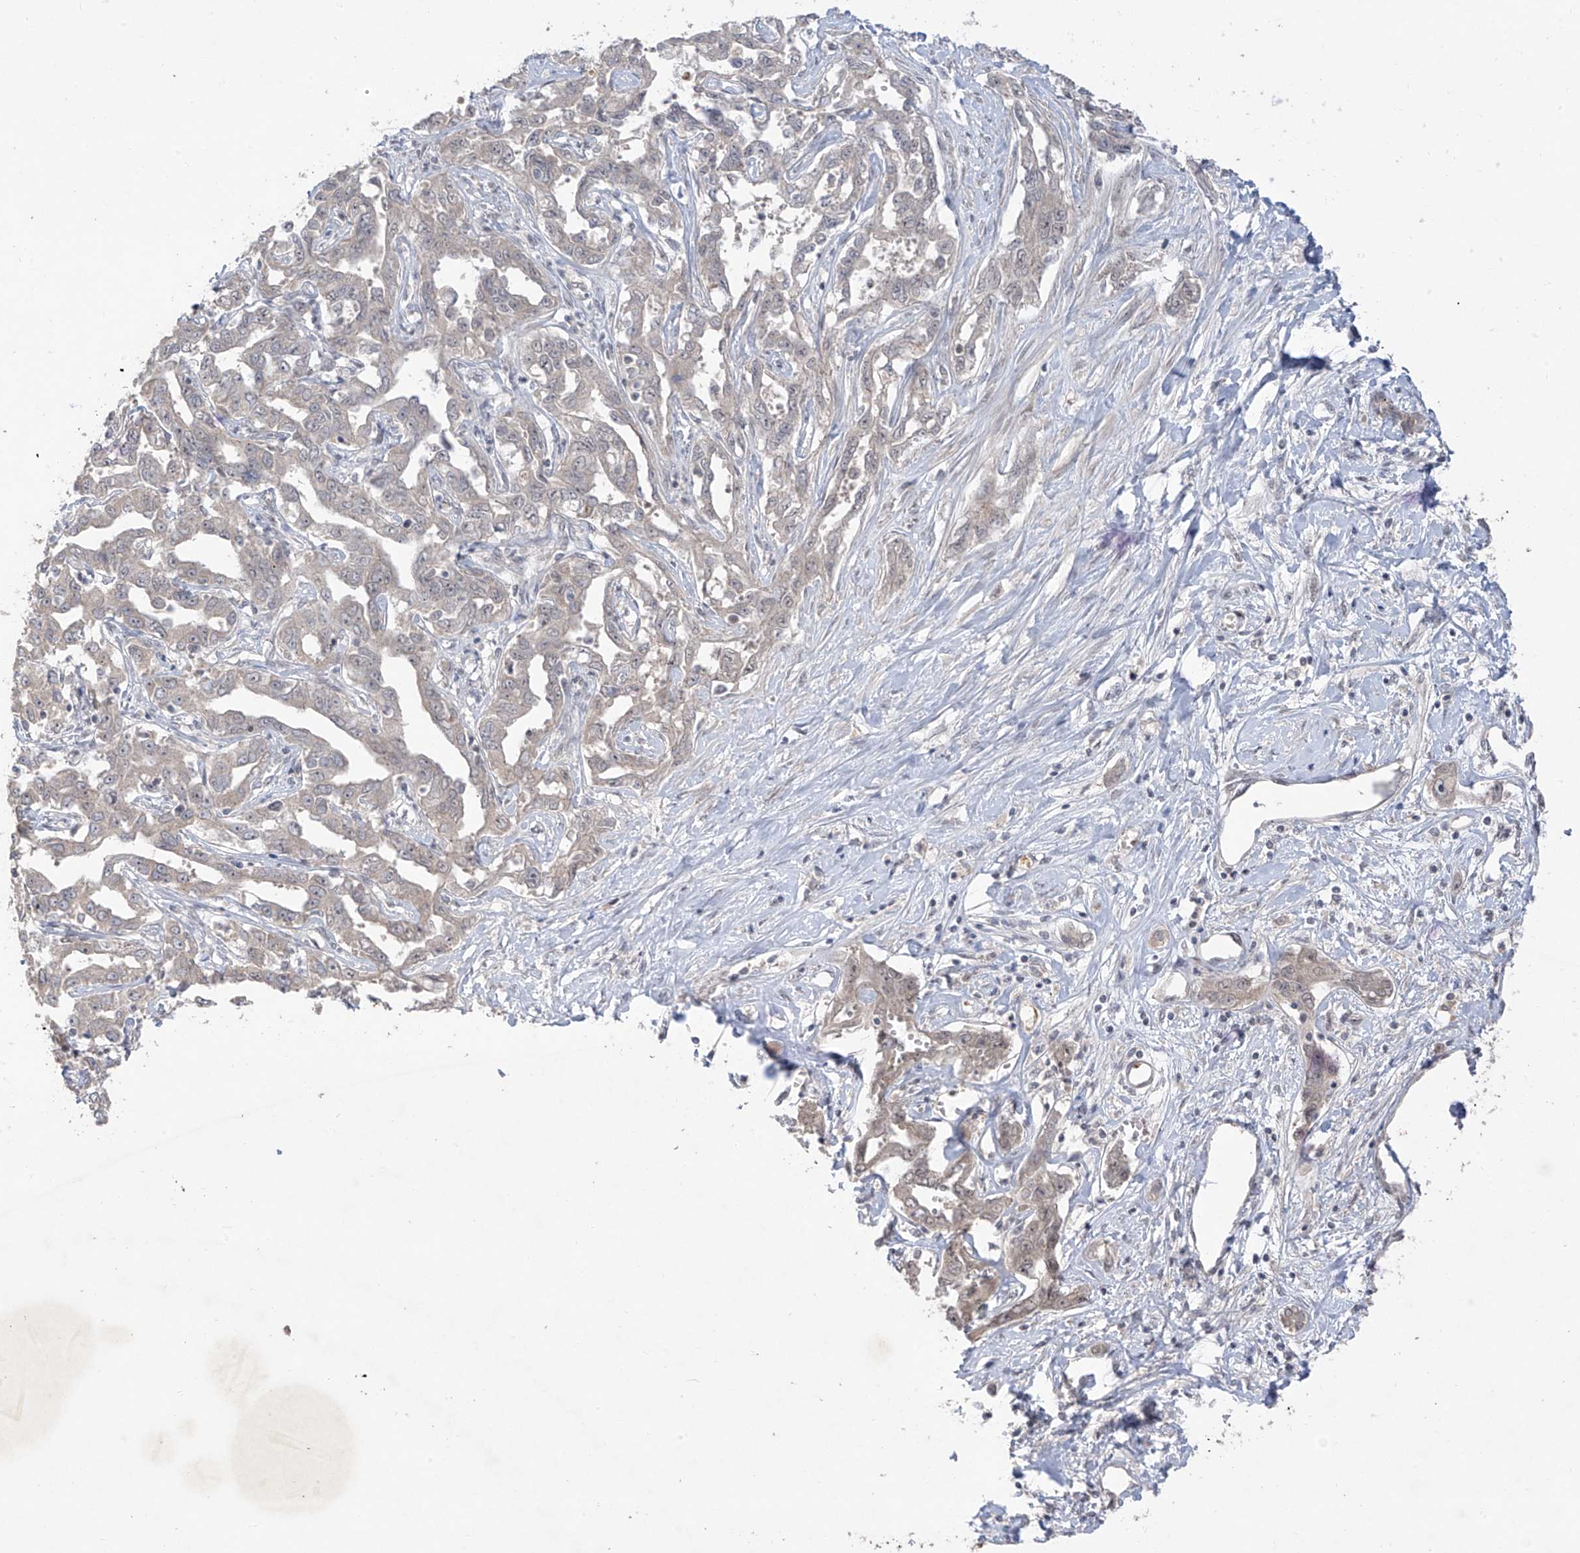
{"staining": {"intensity": "weak", "quantity": "<25%", "location": "cytoplasmic/membranous"}, "tissue": "liver cancer", "cell_type": "Tumor cells", "image_type": "cancer", "snomed": [{"axis": "morphology", "description": "Cholangiocarcinoma"}, {"axis": "topography", "description": "Liver"}], "caption": "Micrograph shows no protein staining in tumor cells of cholangiocarcinoma (liver) tissue. Nuclei are stained in blue.", "gene": "OGT", "patient": {"sex": "male", "age": 59}}